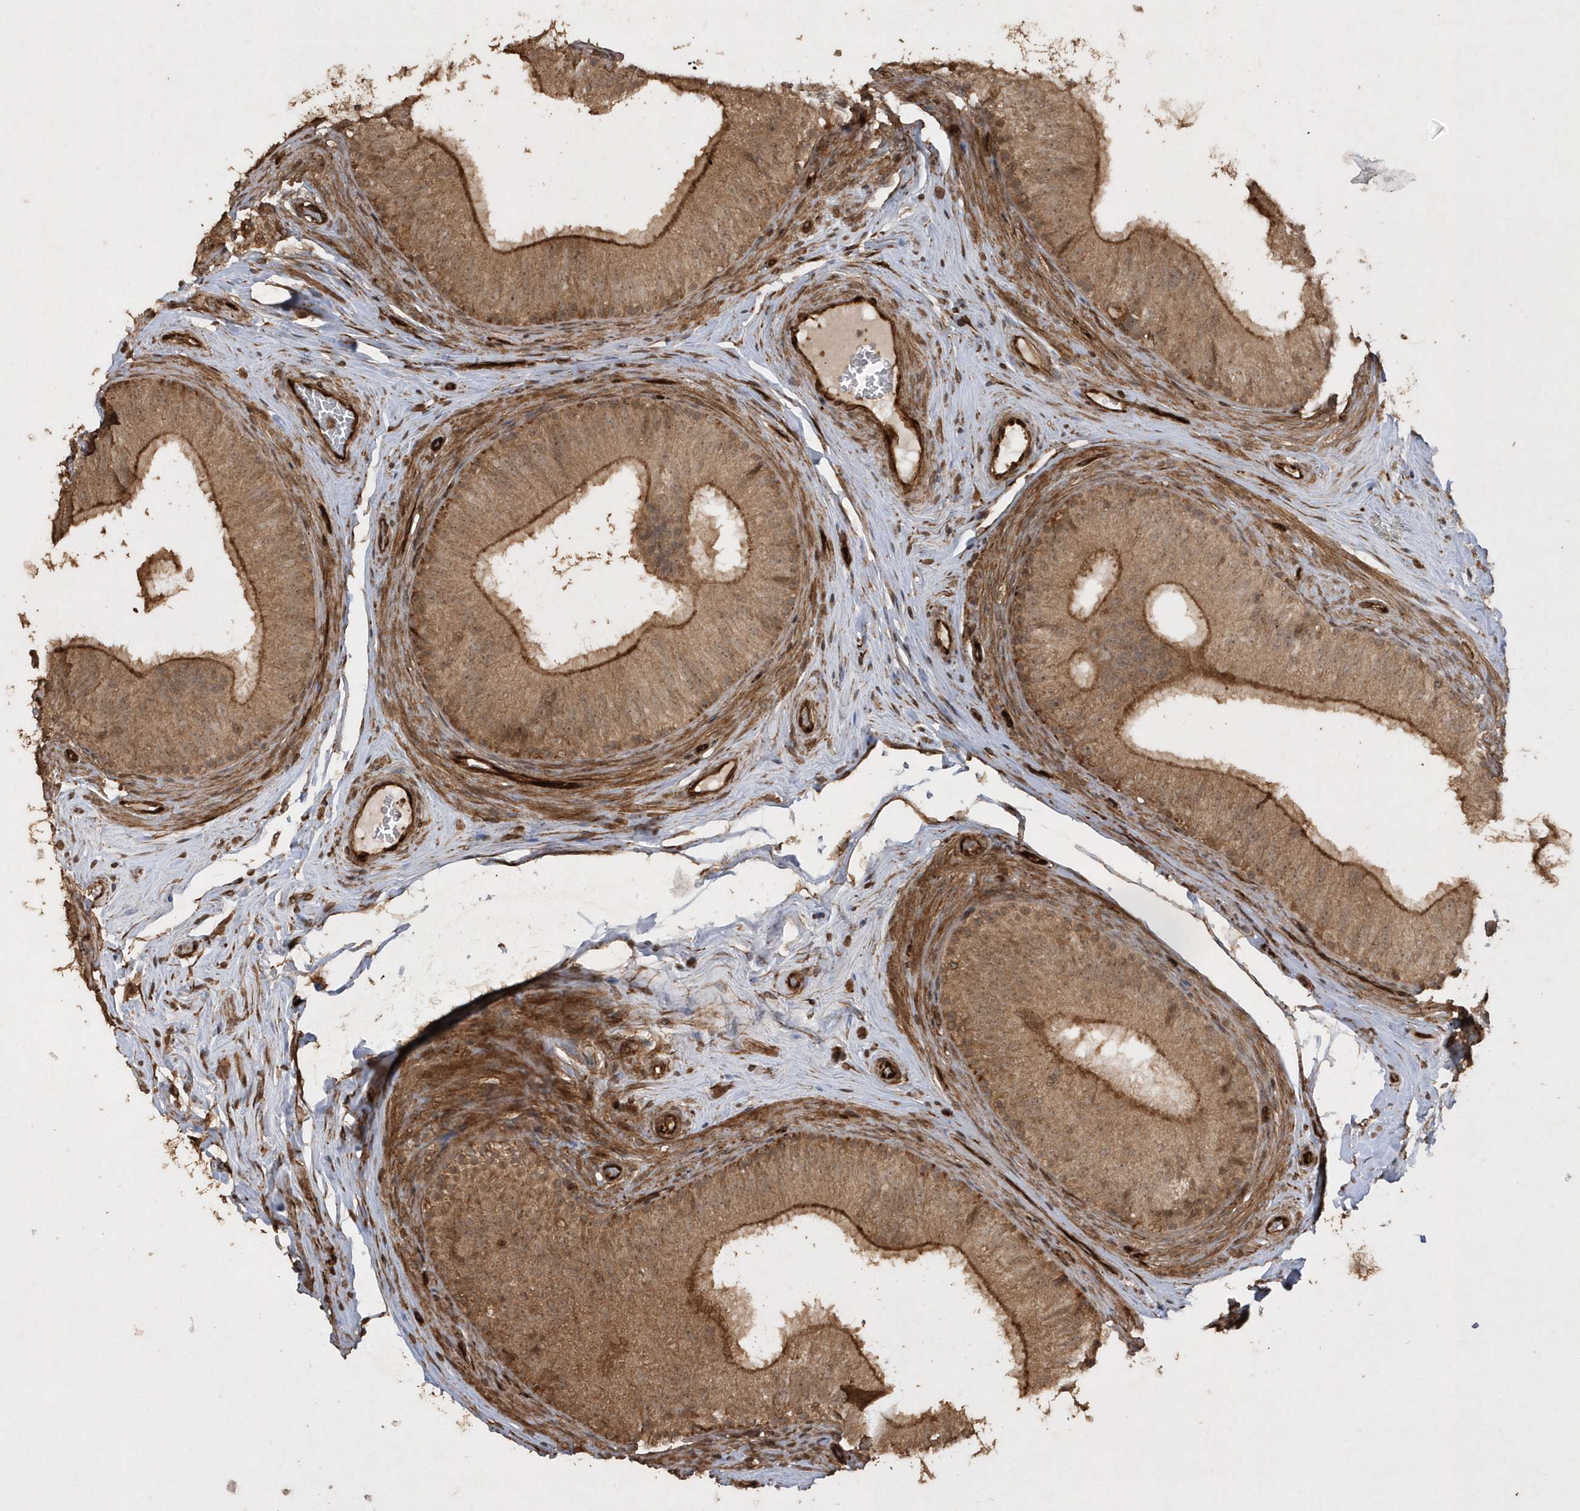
{"staining": {"intensity": "moderate", "quantity": ">75%", "location": "cytoplasmic/membranous"}, "tissue": "epididymis", "cell_type": "Glandular cells", "image_type": "normal", "snomed": [{"axis": "morphology", "description": "Normal tissue, NOS"}, {"axis": "topography", "description": "Epididymis"}], "caption": "Moderate cytoplasmic/membranous protein positivity is seen in approximately >75% of glandular cells in epididymis. (Brightfield microscopy of DAB IHC at high magnification).", "gene": "AVPI1", "patient": {"sex": "male", "age": 46}}